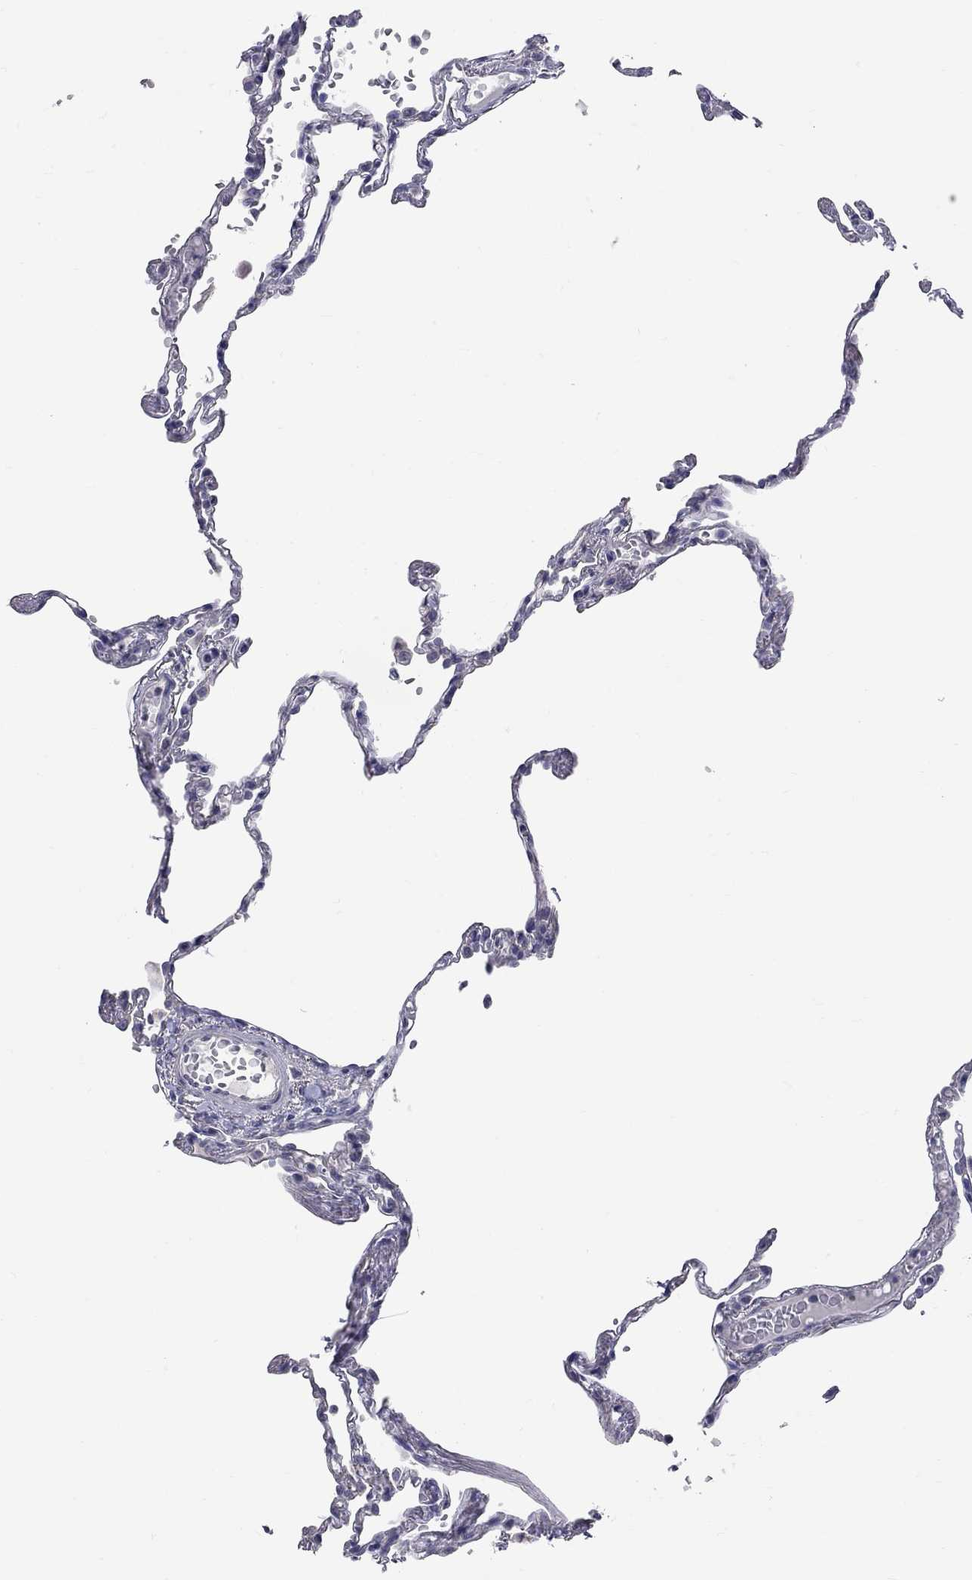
{"staining": {"intensity": "negative", "quantity": "none", "location": "none"}, "tissue": "lung", "cell_type": "Alveolar cells", "image_type": "normal", "snomed": [{"axis": "morphology", "description": "Normal tissue, NOS"}, {"axis": "topography", "description": "Lung"}], "caption": "Immunohistochemistry (IHC) photomicrograph of benign lung: lung stained with DAB shows no significant protein staining in alveolar cells. (IHC, brightfield microscopy, high magnification).", "gene": "OPRK1", "patient": {"sex": "male", "age": 78}}